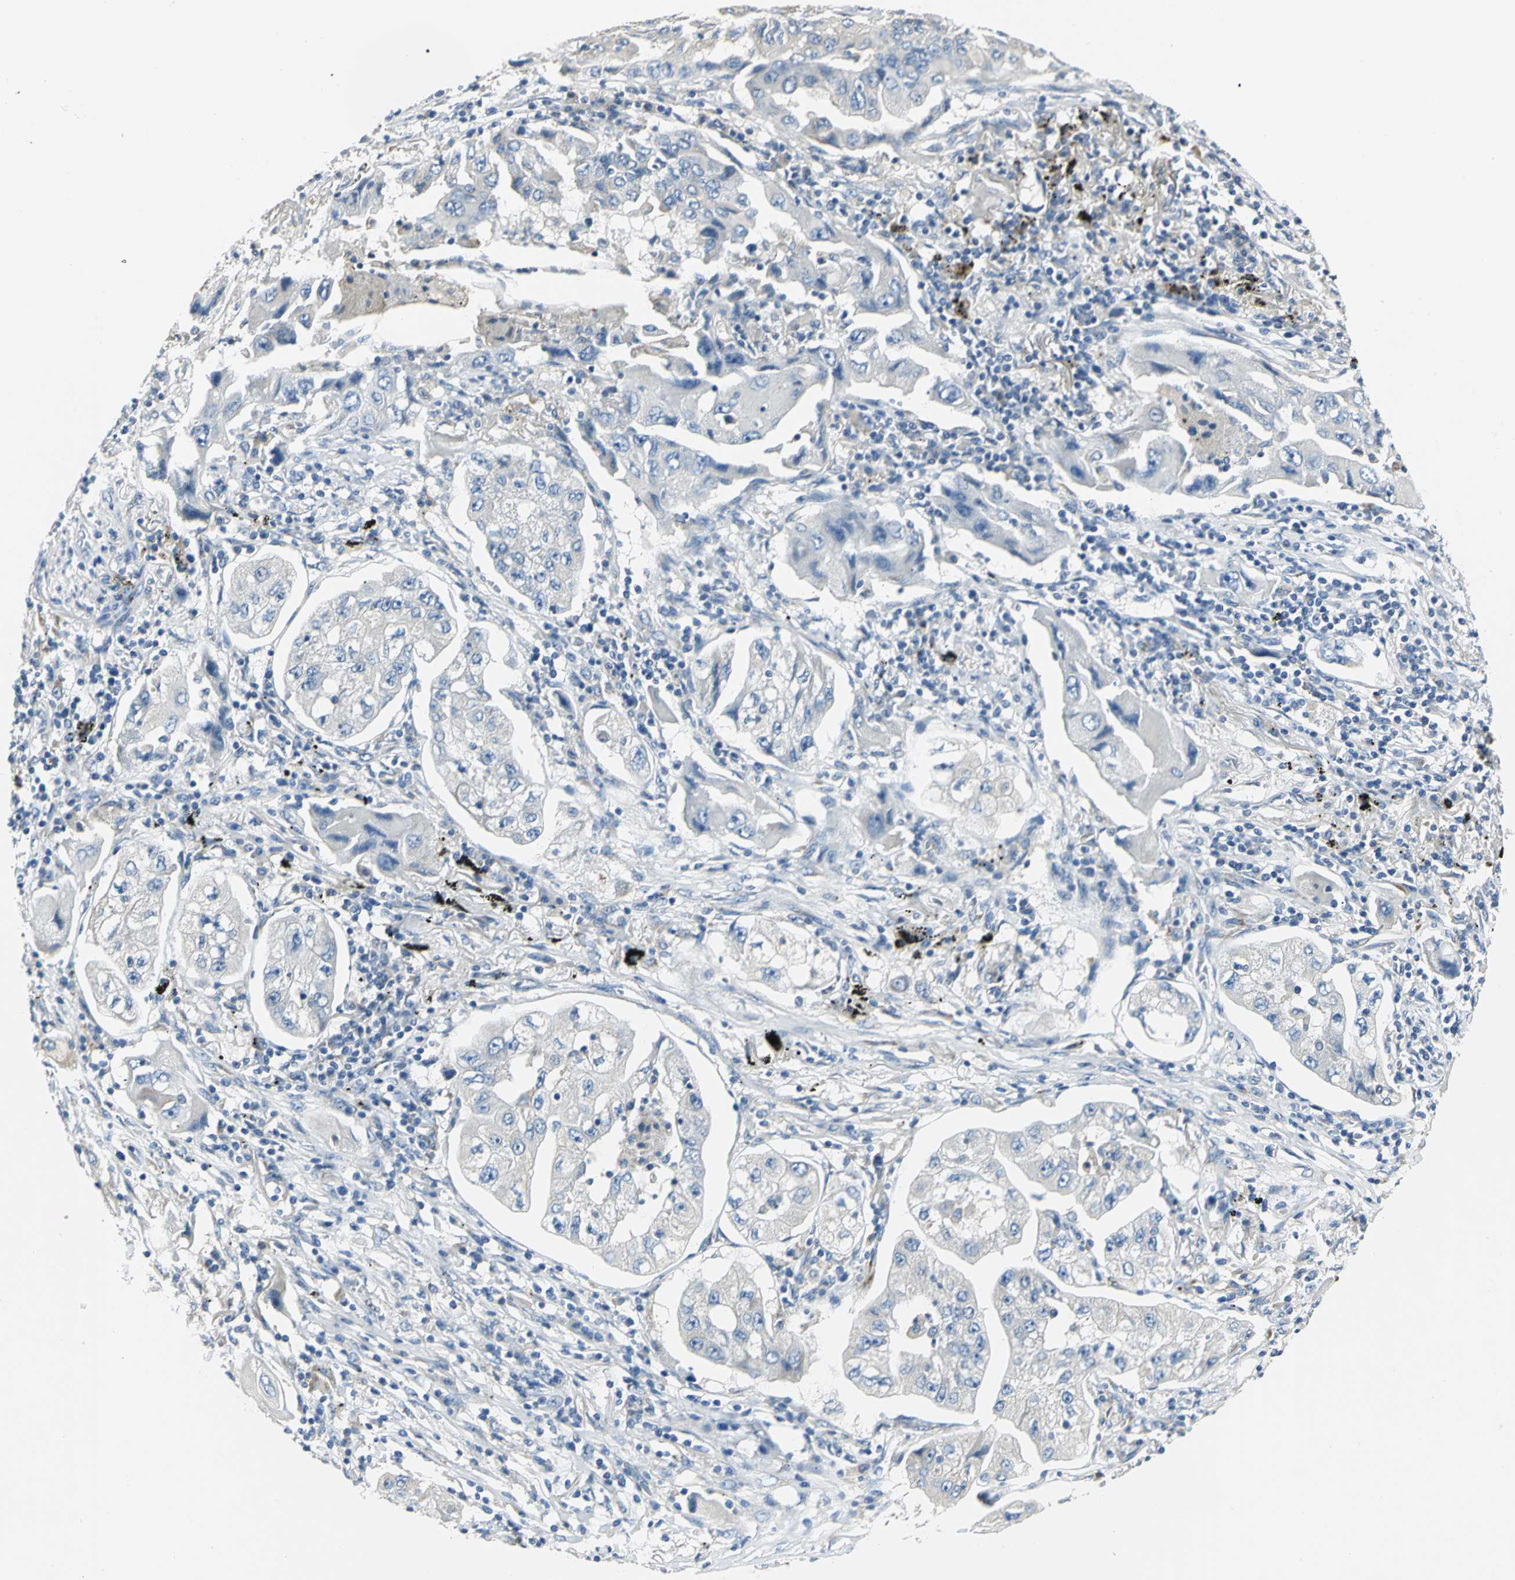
{"staining": {"intensity": "negative", "quantity": "none", "location": "none"}, "tissue": "lung cancer", "cell_type": "Tumor cells", "image_type": "cancer", "snomed": [{"axis": "morphology", "description": "Adenocarcinoma, NOS"}, {"axis": "topography", "description": "Lung"}], "caption": "Immunohistochemistry image of neoplastic tissue: lung adenocarcinoma stained with DAB (3,3'-diaminobenzidine) displays no significant protein expression in tumor cells. The staining was performed using DAB to visualize the protein expression in brown, while the nuclei were stained in blue with hematoxylin (Magnification: 20x).", "gene": "B3GNT2", "patient": {"sex": "female", "age": 65}}